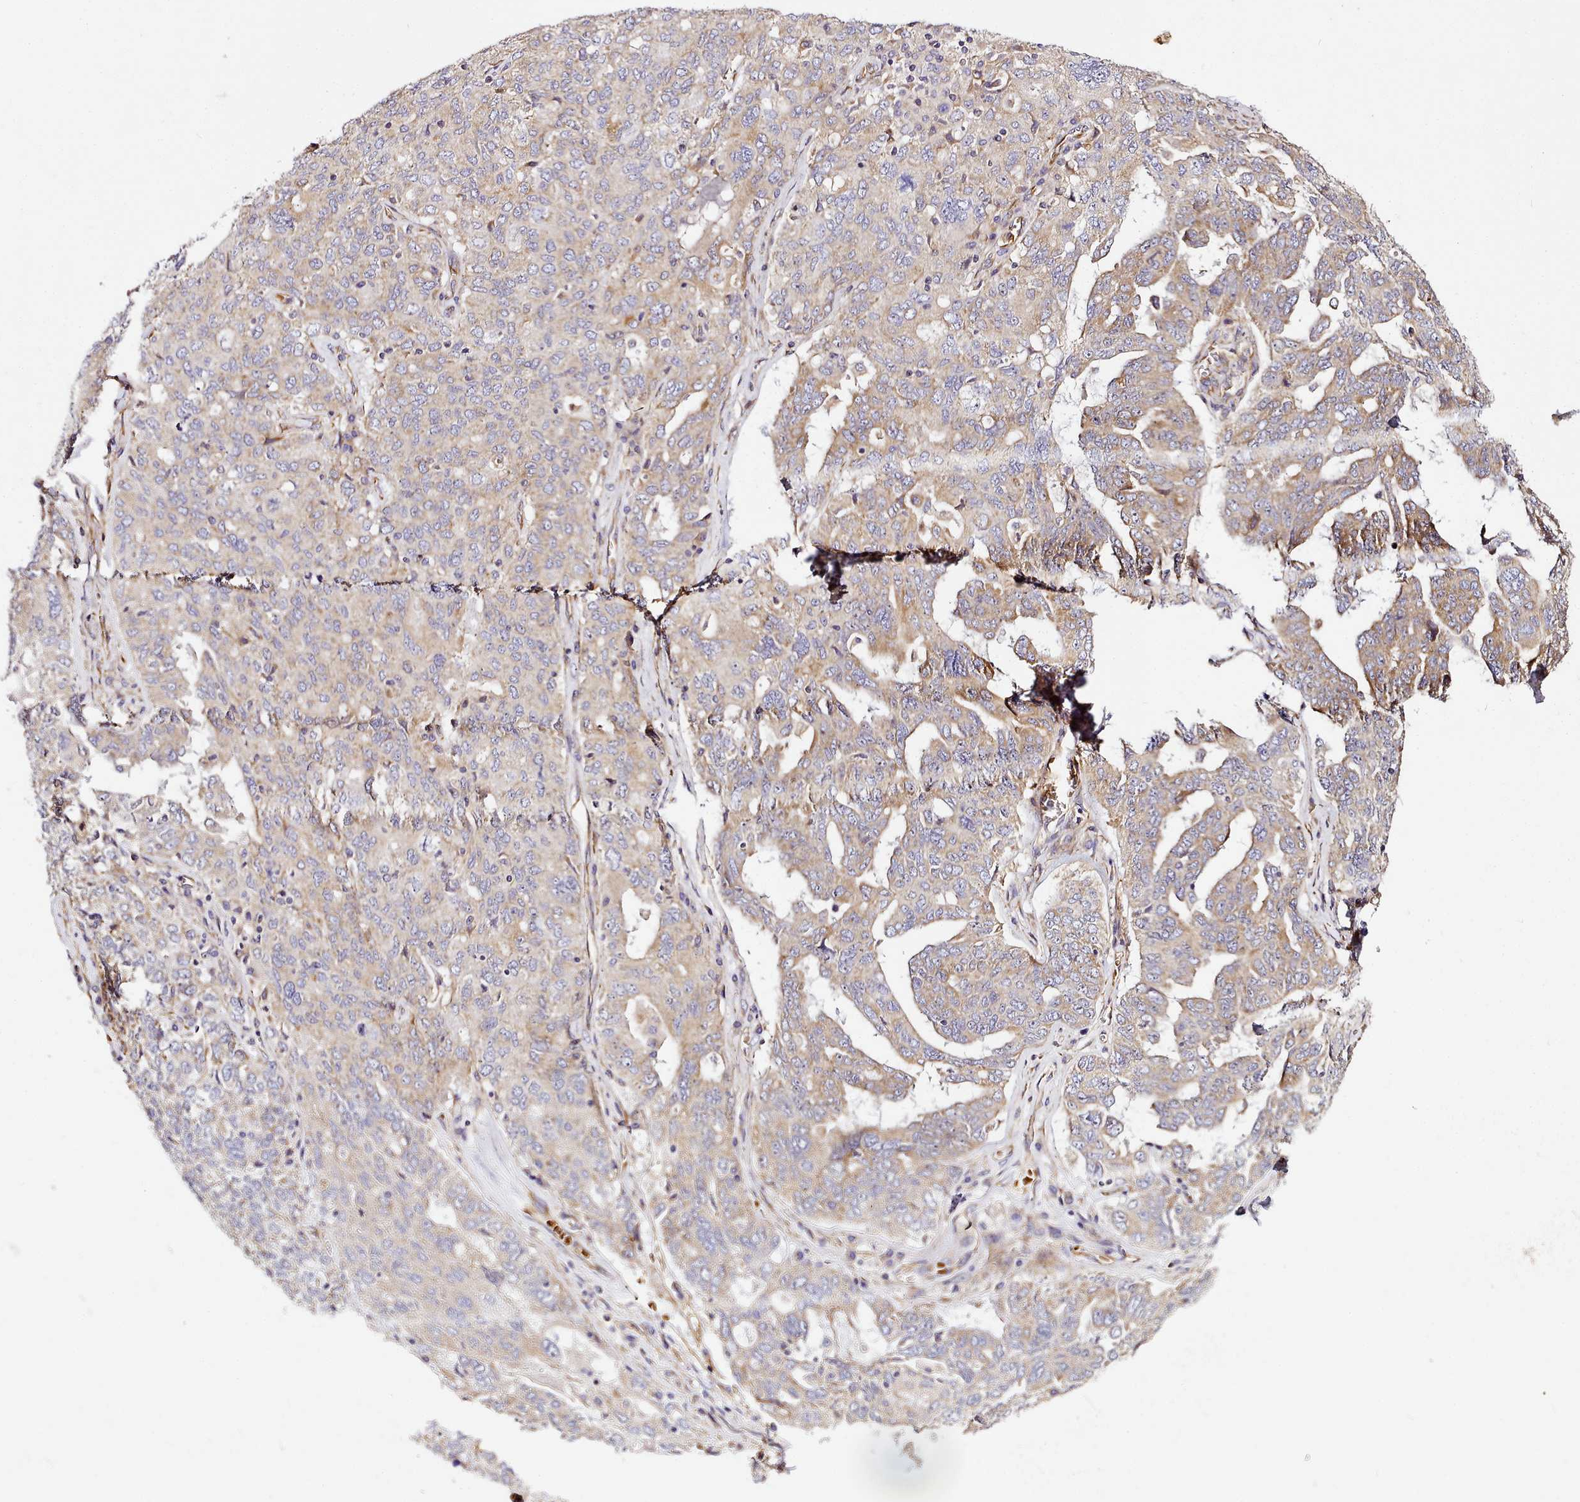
{"staining": {"intensity": "weak", "quantity": "25%-75%", "location": "cytoplasmic/membranous"}, "tissue": "ovarian cancer", "cell_type": "Tumor cells", "image_type": "cancer", "snomed": [{"axis": "morphology", "description": "Carcinoma, endometroid"}, {"axis": "topography", "description": "Ovary"}], "caption": "The photomicrograph exhibits immunohistochemical staining of endometroid carcinoma (ovarian). There is weak cytoplasmic/membranous positivity is identified in about 25%-75% of tumor cells. The staining is performed using DAB brown chromogen to label protein expression. The nuclei are counter-stained blue using hematoxylin.", "gene": "NBPF1", "patient": {"sex": "female", "age": 62}}